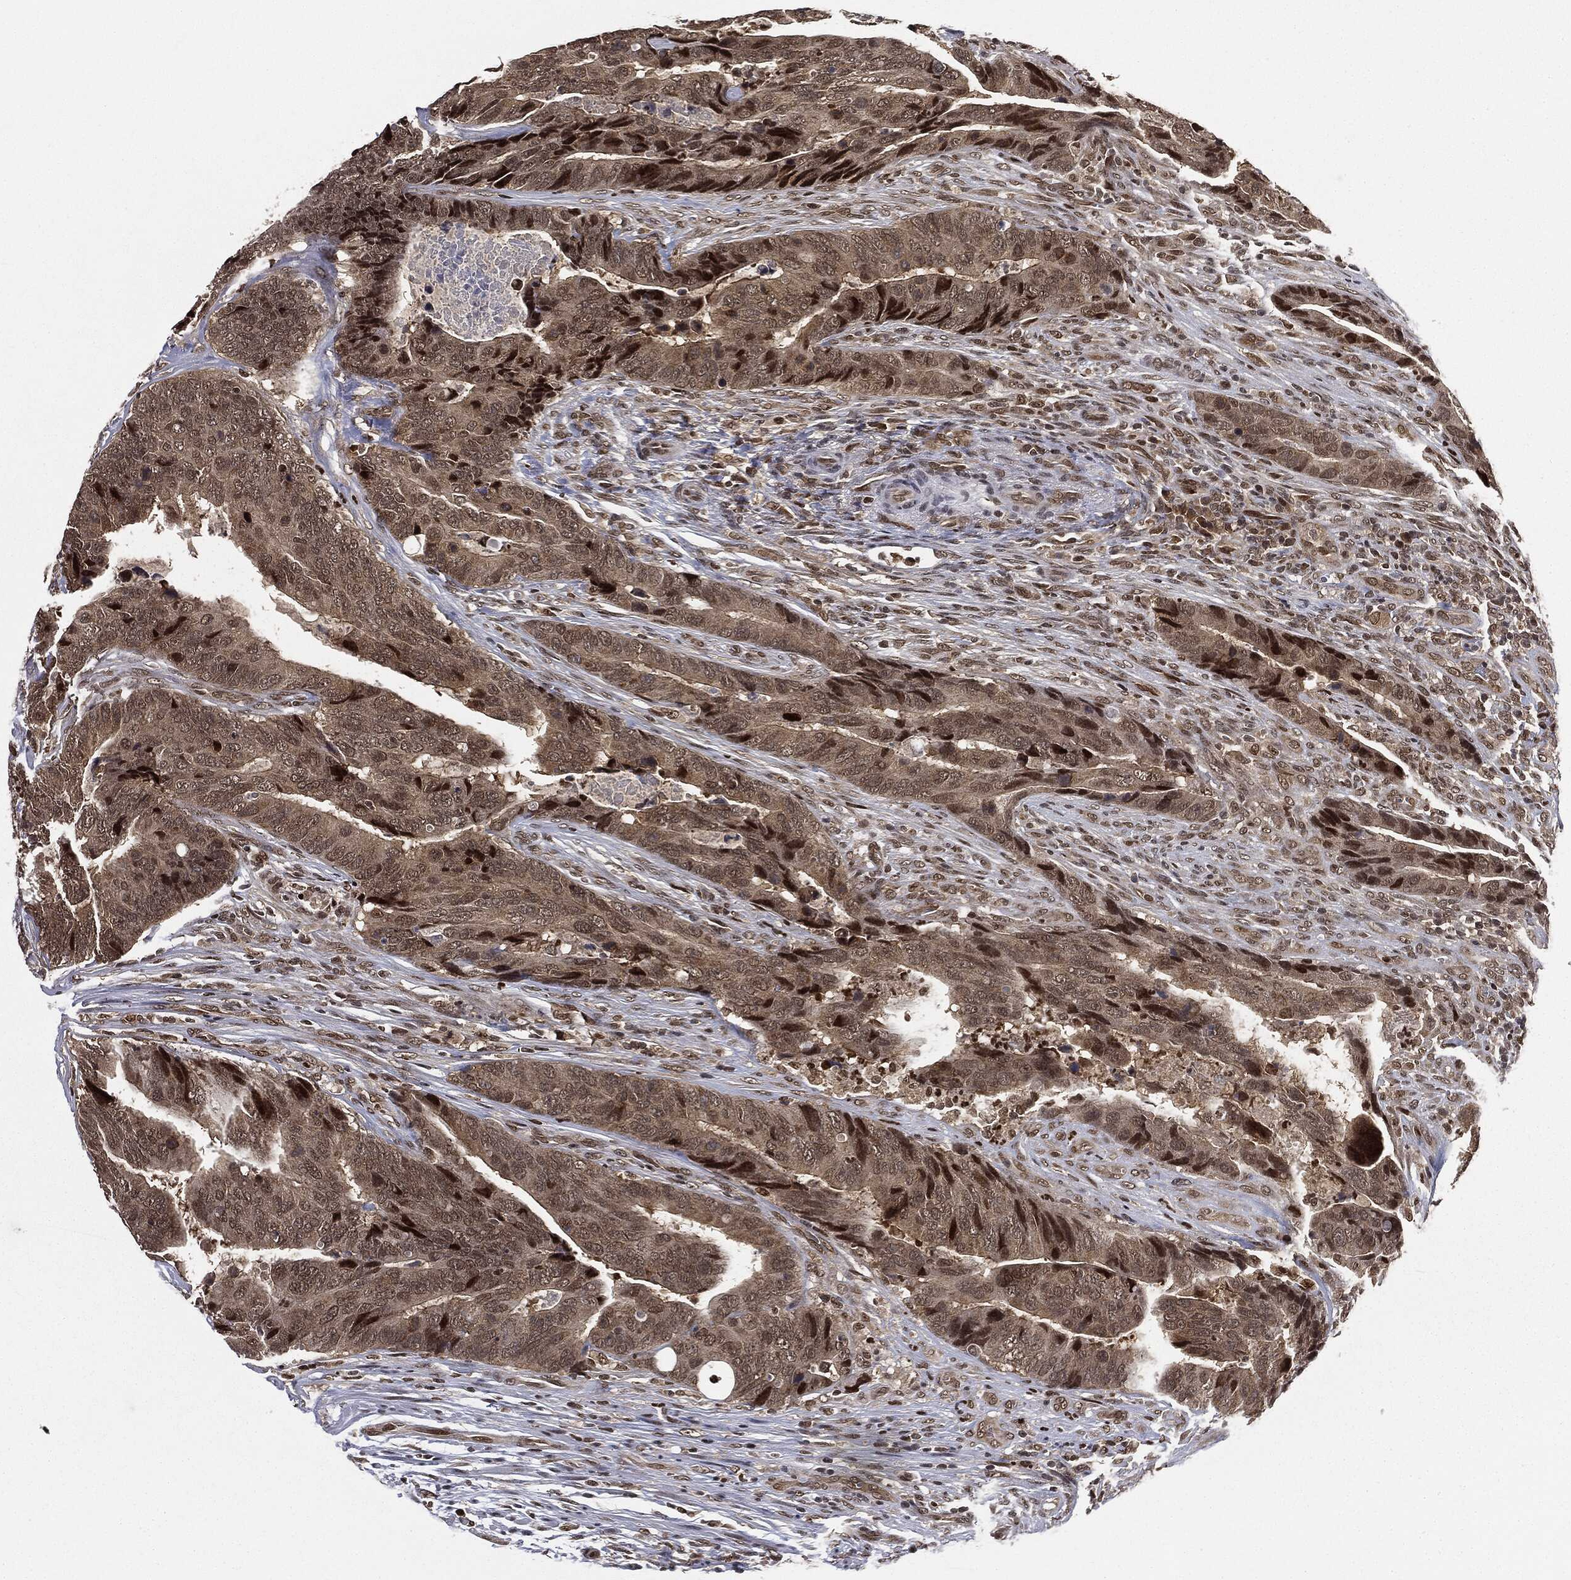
{"staining": {"intensity": "moderate", "quantity": ">75%", "location": "cytoplasmic/membranous,nuclear"}, "tissue": "colorectal cancer", "cell_type": "Tumor cells", "image_type": "cancer", "snomed": [{"axis": "morphology", "description": "Adenocarcinoma, NOS"}, {"axis": "topography", "description": "Colon"}], "caption": "Immunohistochemical staining of human adenocarcinoma (colorectal) displays medium levels of moderate cytoplasmic/membranous and nuclear protein expression in approximately >75% of tumor cells. The staining was performed using DAB (3,3'-diaminobenzidine), with brown indicating positive protein expression. Nuclei are stained blue with hematoxylin.", "gene": "TBC1D22A", "patient": {"sex": "female", "age": 56}}